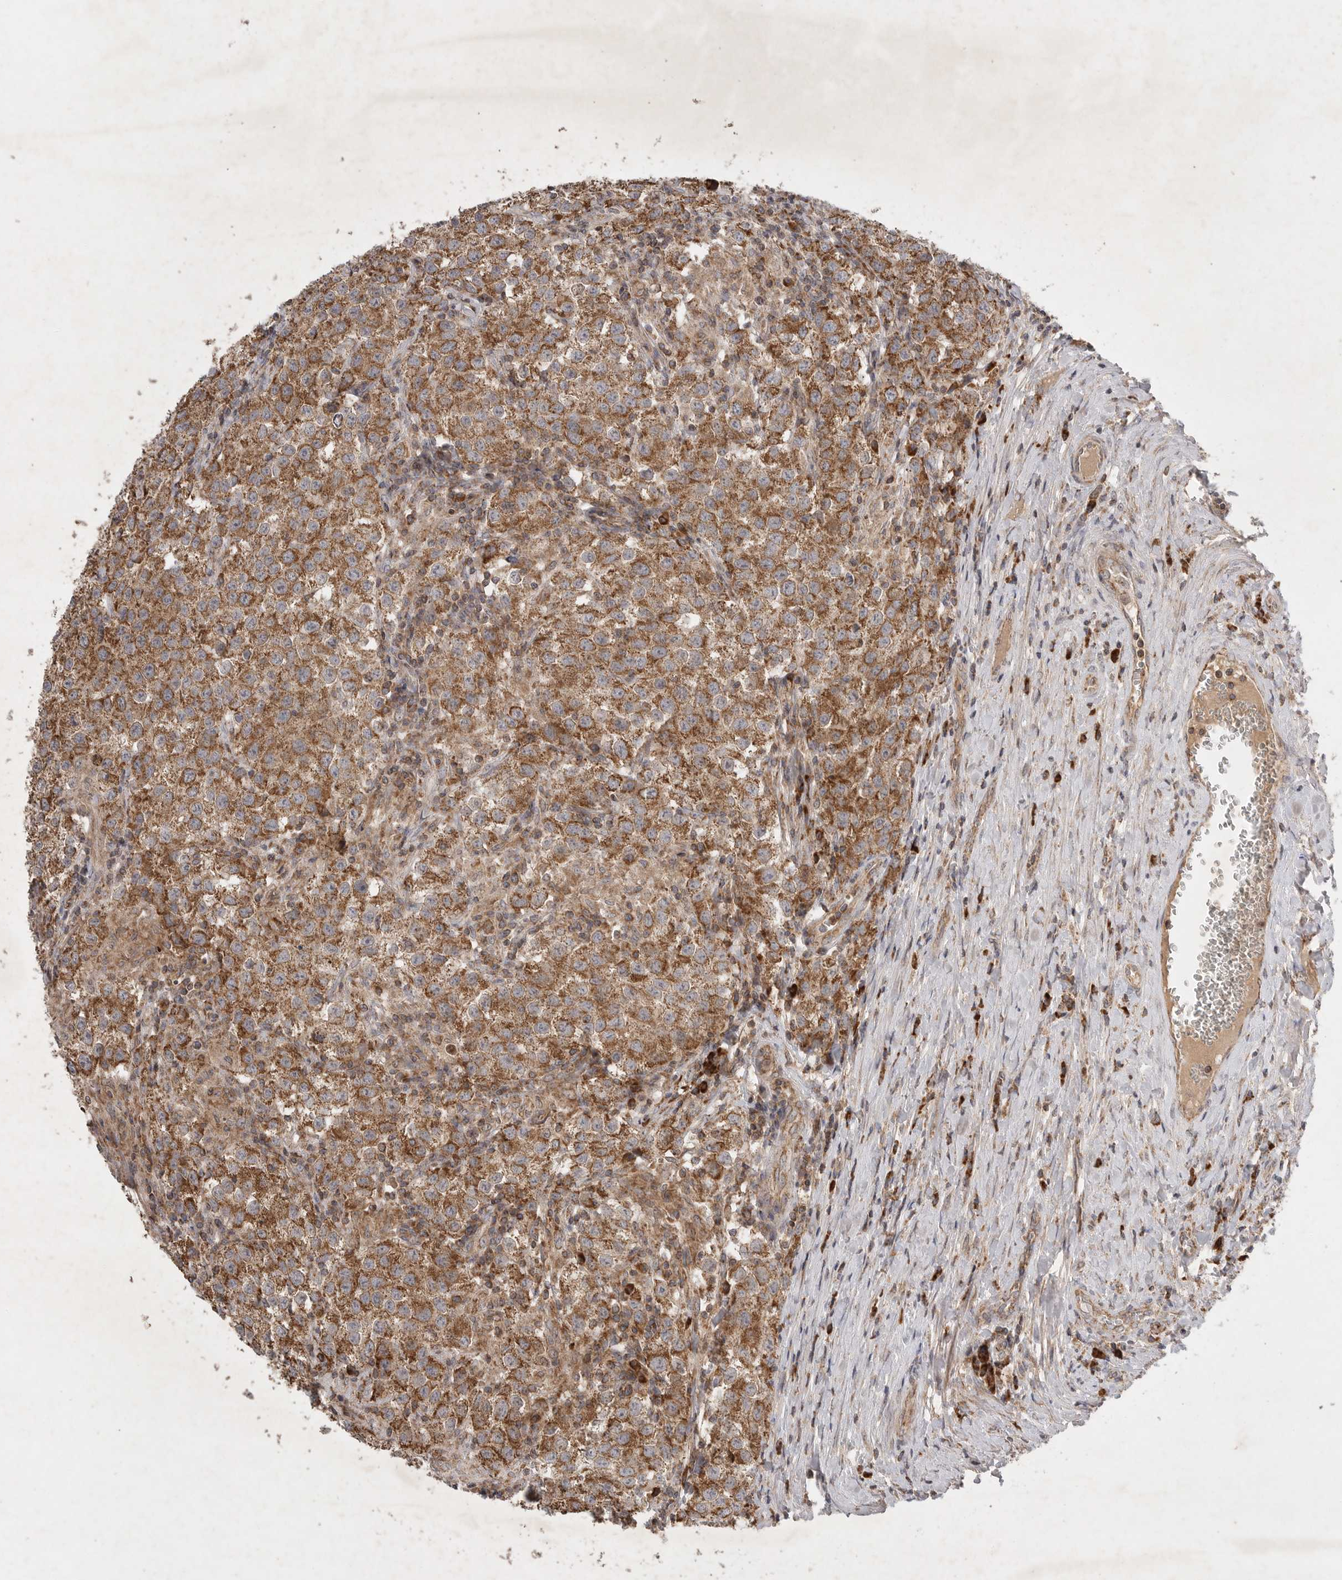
{"staining": {"intensity": "moderate", "quantity": ">75%", "location": "cytoplasmic/membranous"}, "tissue": "testis cancer", "cell_type": "Tumor cells", "image_type": "cancer", "snomed": [{"axis": "morphology", "description": "Seminoma, NOS"}, {"axis": "morphology", "description": "Carcinoma, Embryonal, NOS"}, {"axis": "topography", "description": "Testis"}], "caption": "Testis embryonal carcinoma stained for a protein demonstrates moderate cytoplasmic/membranous positivity in tumor cells.", "gene": "KIF21B", "patient": {"sex": "male", "age": 43}}